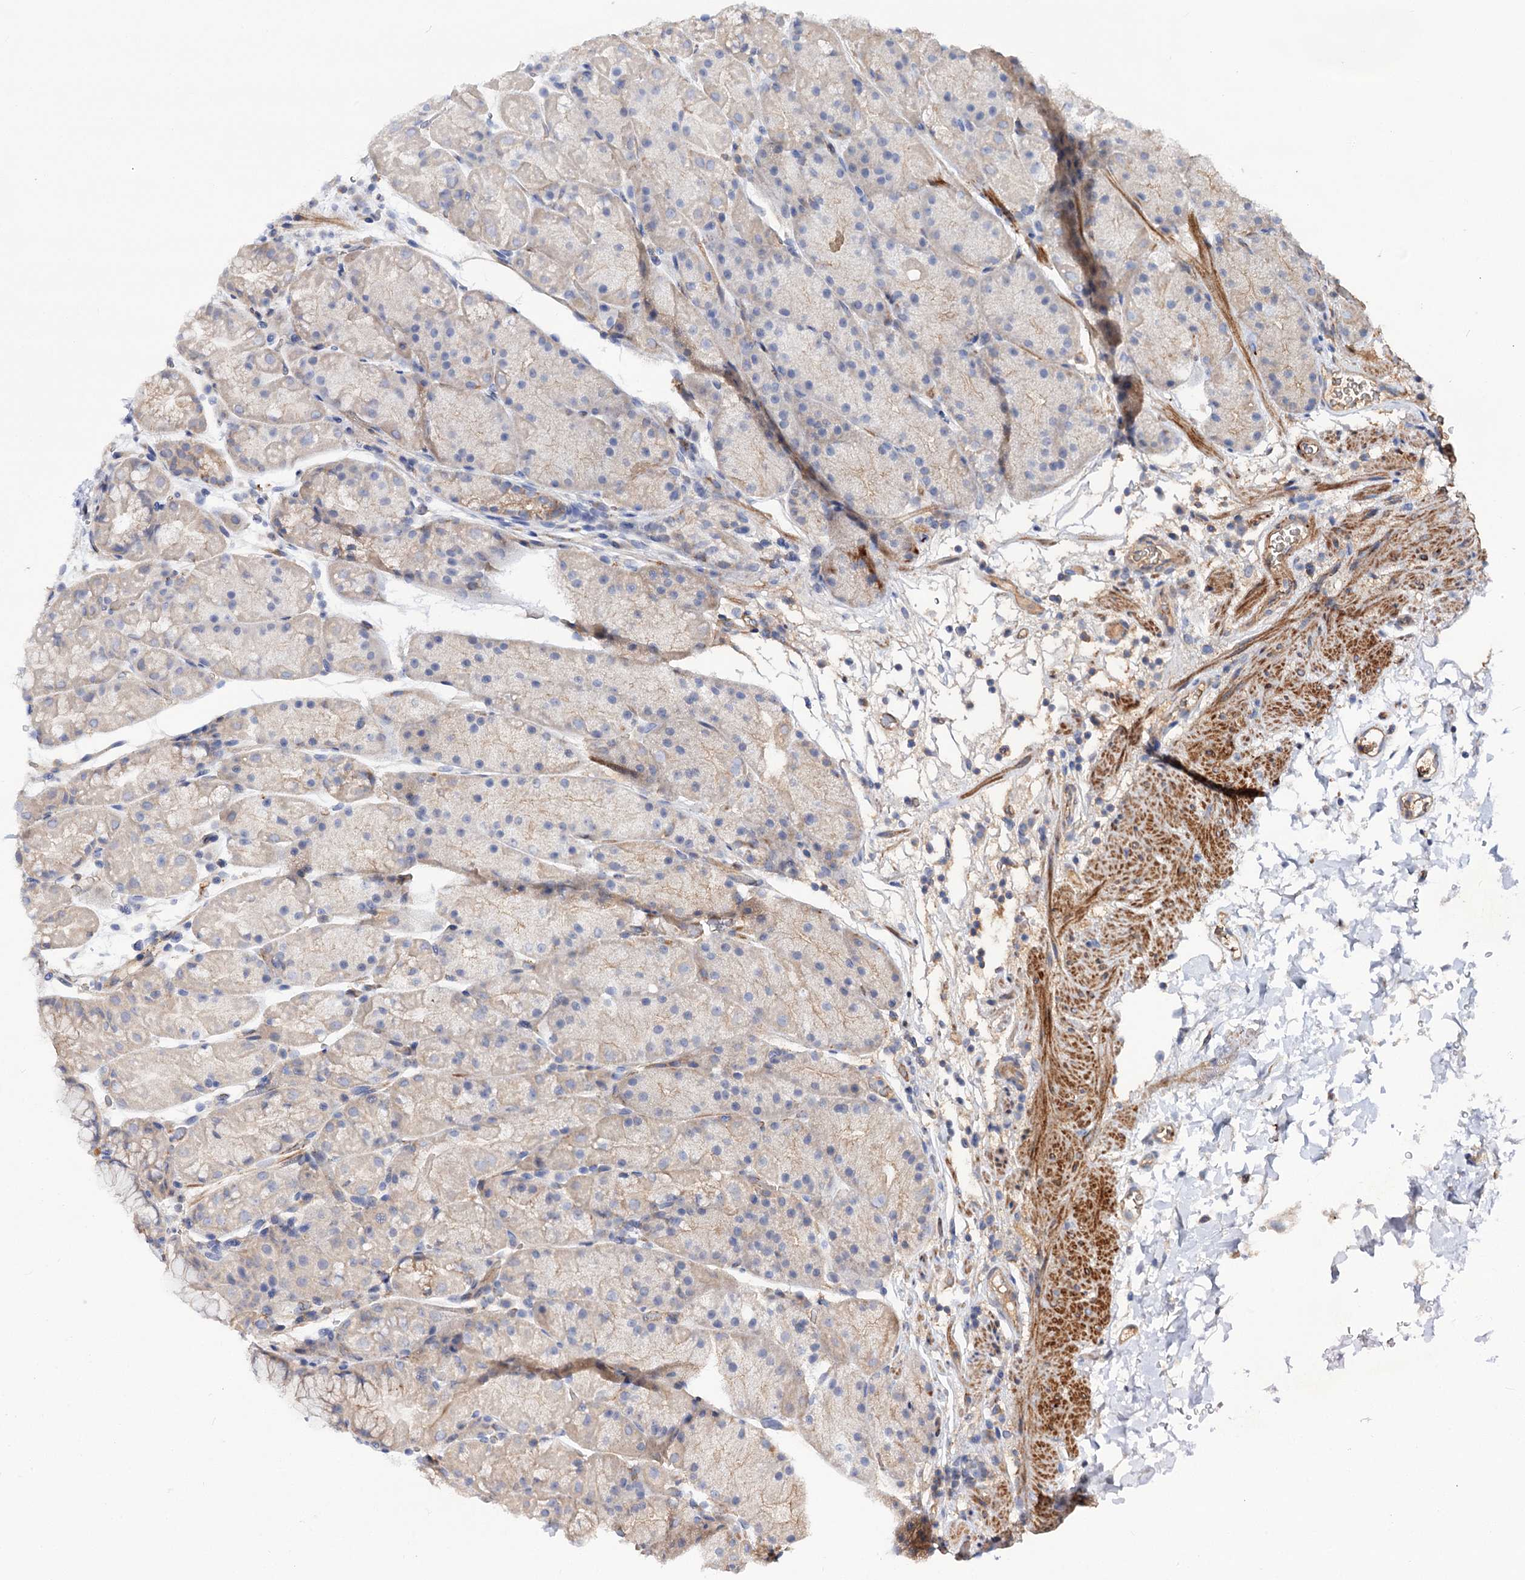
{"staining": {"intensity": "moderate", "quantity": "25%-75%", "location": "cytoplasmic/membranous"}, "tissue": "stomach", "cell_type": "Glandular cells", "image_type": "normal", "snomed": [{"axis": "morphology", "description": "Normal tissue, NOS"}, {"axis": "topography", "description": "Stomach, upper"}, {"axis": "topography", "description": "Stomach, lower"}], "caption": "An immunohistochemistry (IHC) image of normal tissue is shown. Protein staining in brown highlights moderate cytoplasmic/membranous positivity in stomach within glandular cells. (IHC, brightfield microscopy, high magnification).", "gene": "NUDCD2", "patient": {"sex": "male", "age": 67}}